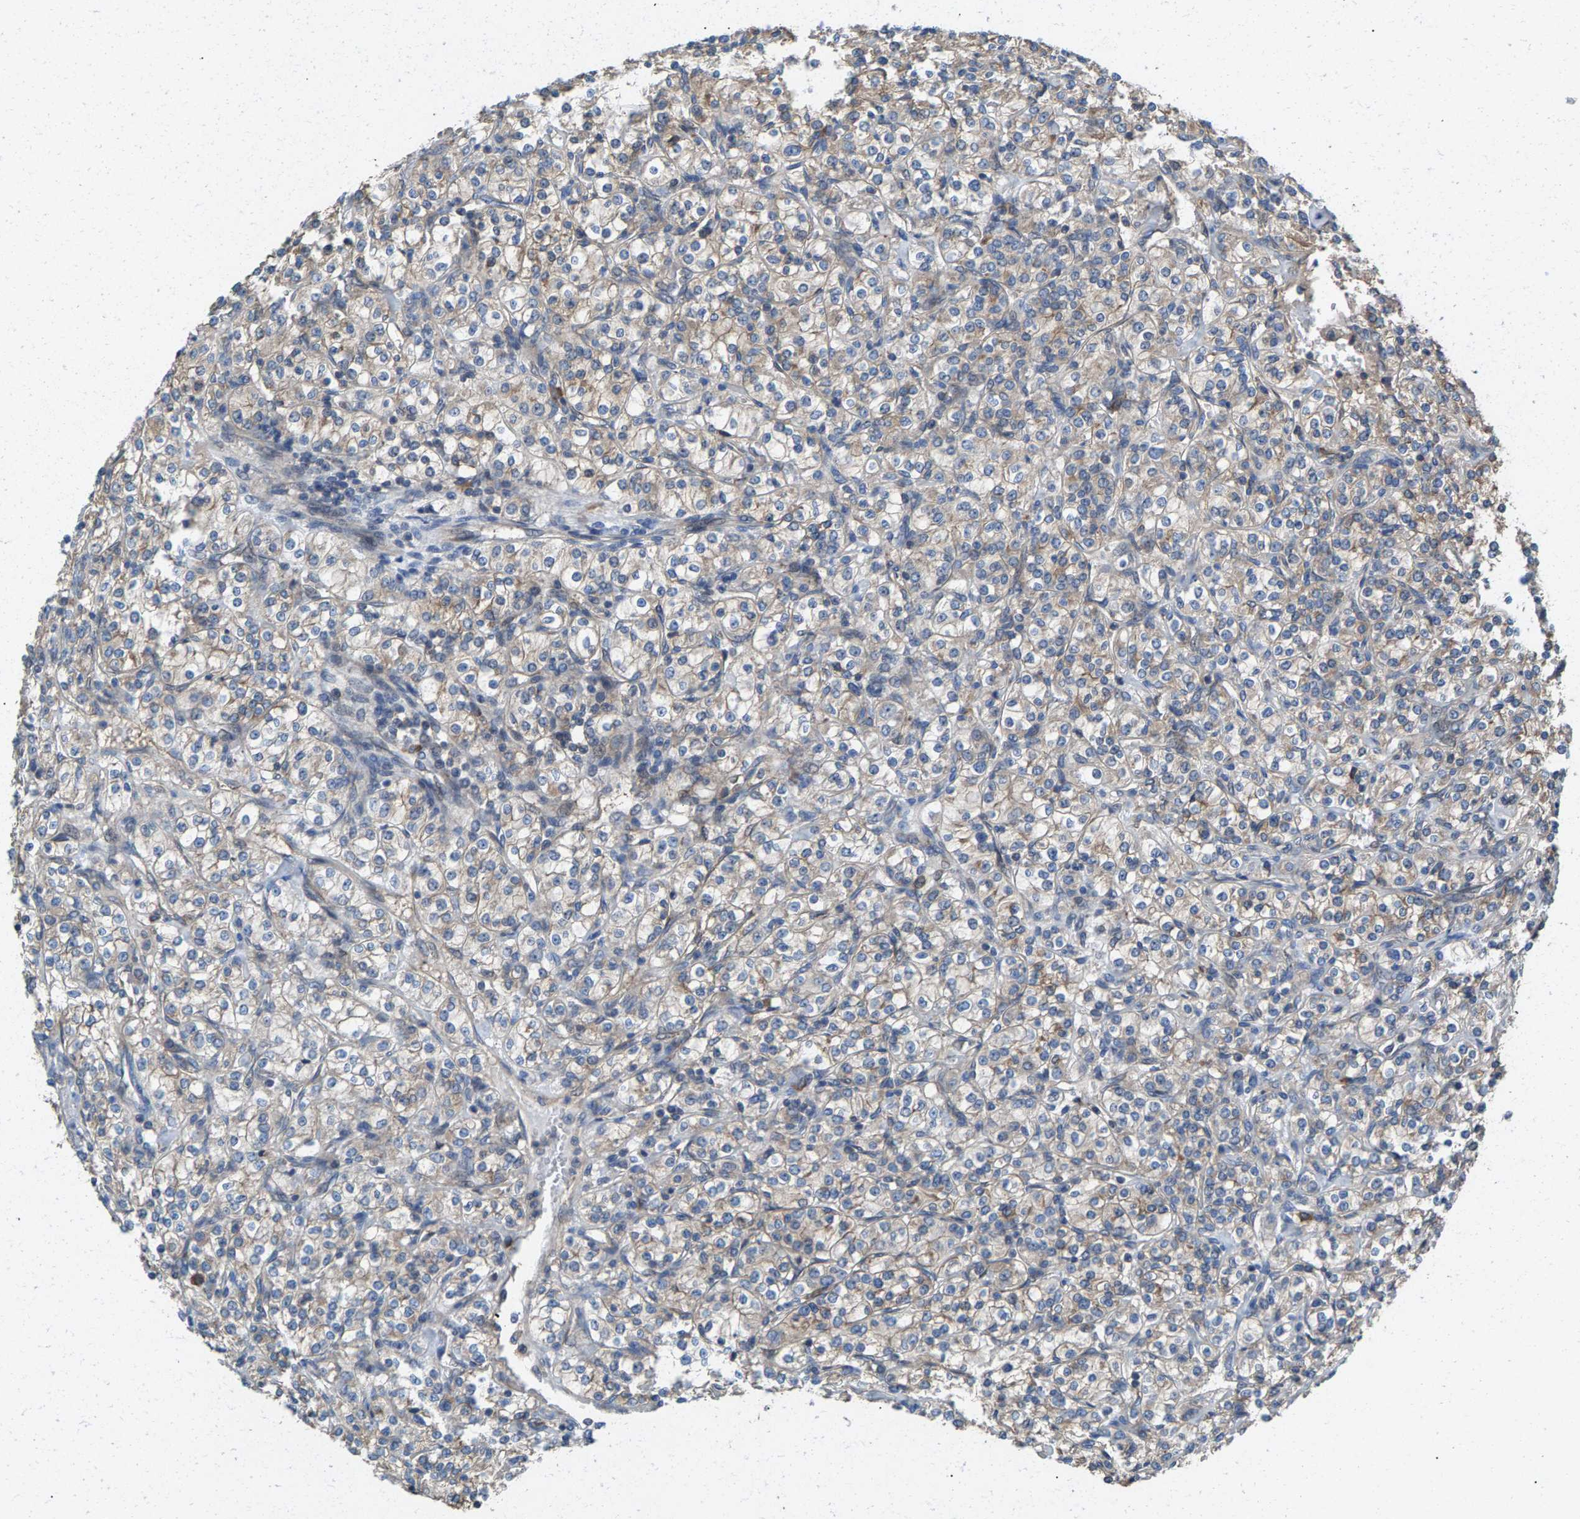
{"staining": {"intensity": "weak", "quantity": ">75%", "location": "cytoplasmic/membranous"}, "tissue": "renal cancer", "cell_type": "Tumor cells", "image_type": "cancer", "snomed": [{"axis": "morphology", "description": "Adenocarcinoma, NOS"}, {"axis": "topography", "description": "Kidney"}], "caption": "Adenocarcinoma (renal) tissue exhibits weak cytoplasmic/membranous expression in approximately >75% of tumor cells", "gene": "MRM1", "patient": {"sex": "male", "age": 77}}